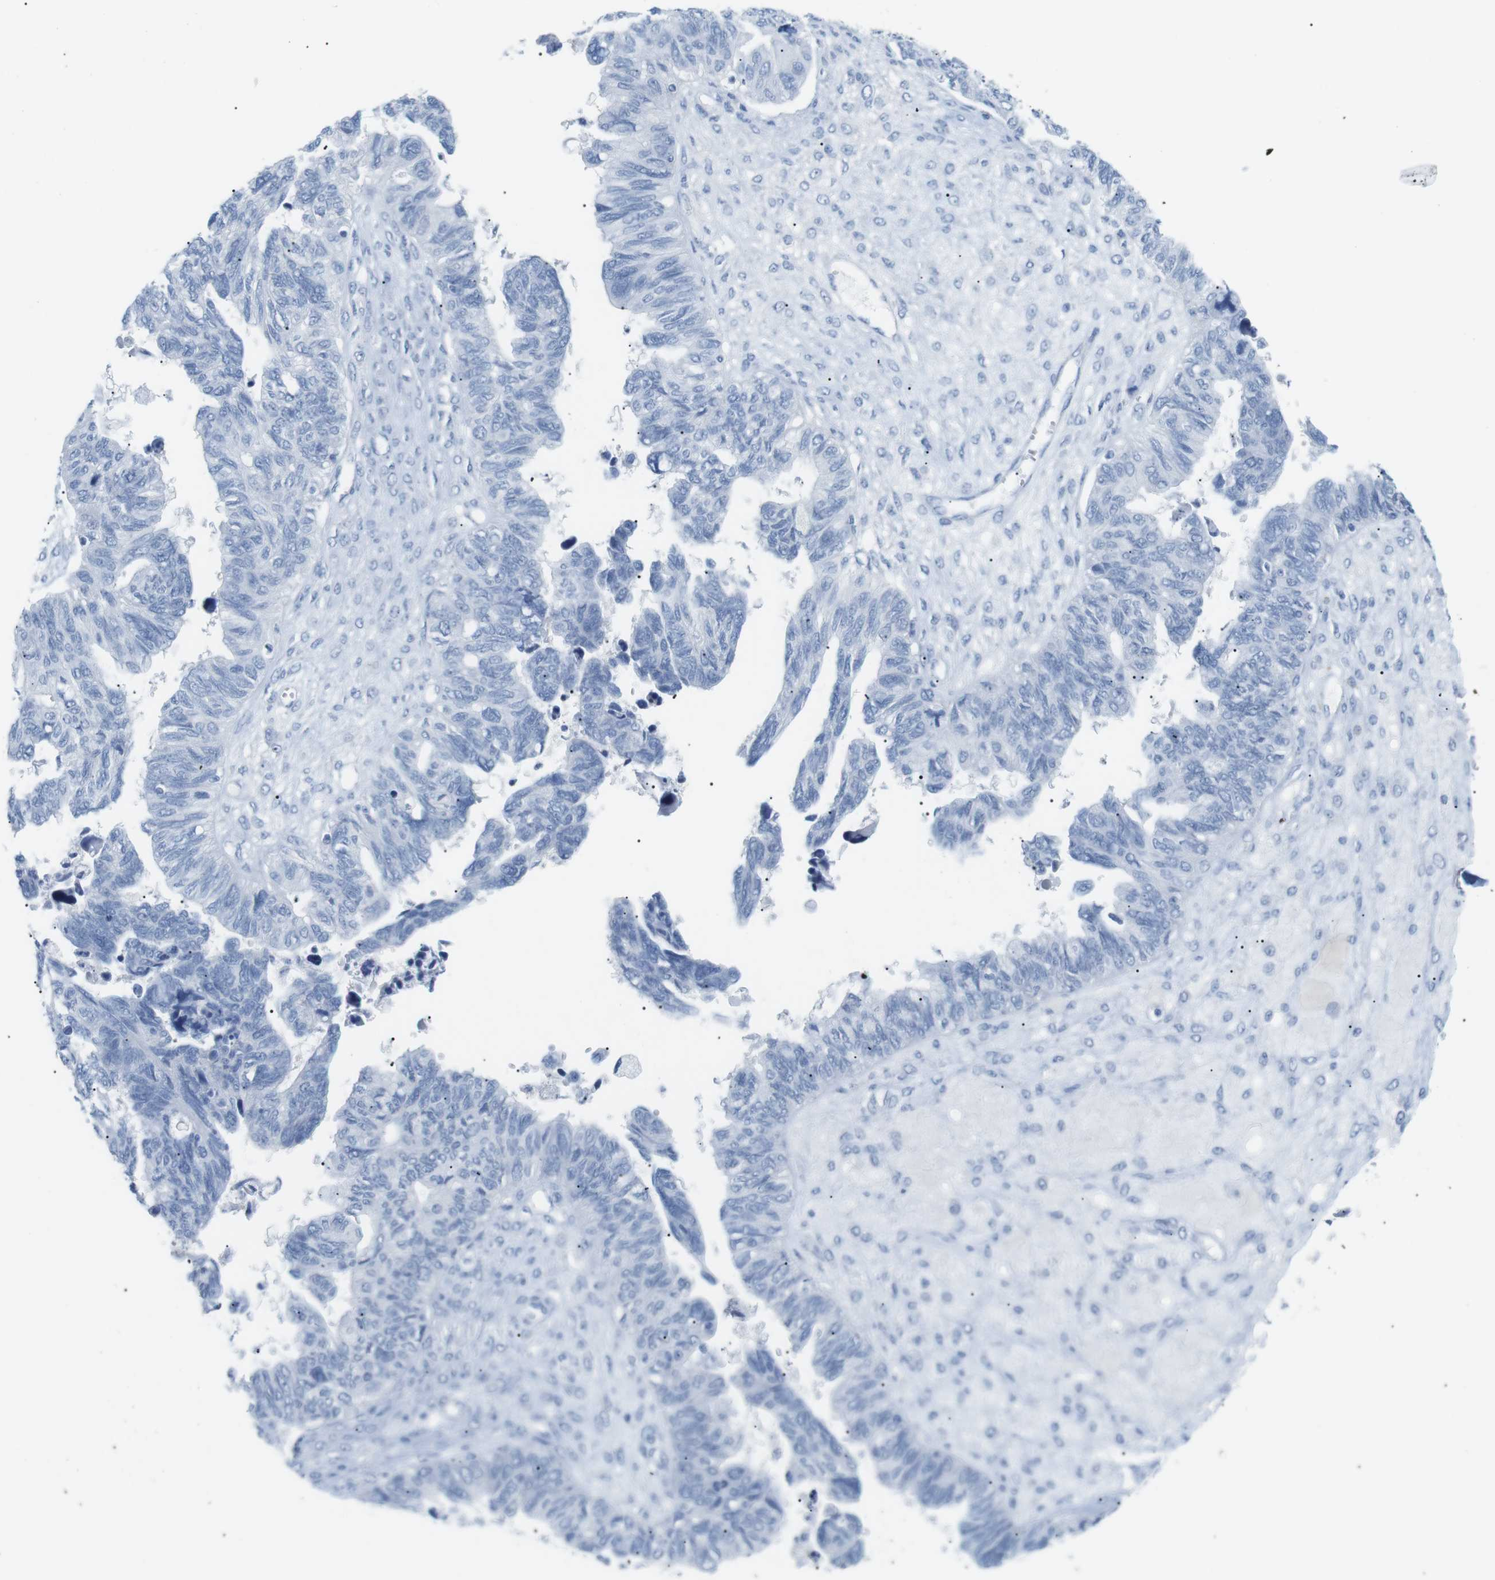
{"staining": {"intensity": "negative", "quantity": "none", "location": "none"}, "tissue": "ovarian cancer", "cell_type": "Tumor cells", "image_type": "cancer", "snomed": [{"axis": "morphology", "description": "Cystadenocarcinoma, serous, NOS"}, {"axis": "topography", "description": "Ovary"}], "caption": "This is an immunohistochemistry (IHC) histopathology image of serous cystadenocarcinoma (ovarian). There is no staining in tumor cells.", "gene": "HBG2", "patient": {"sex": "female", "age": 79}}